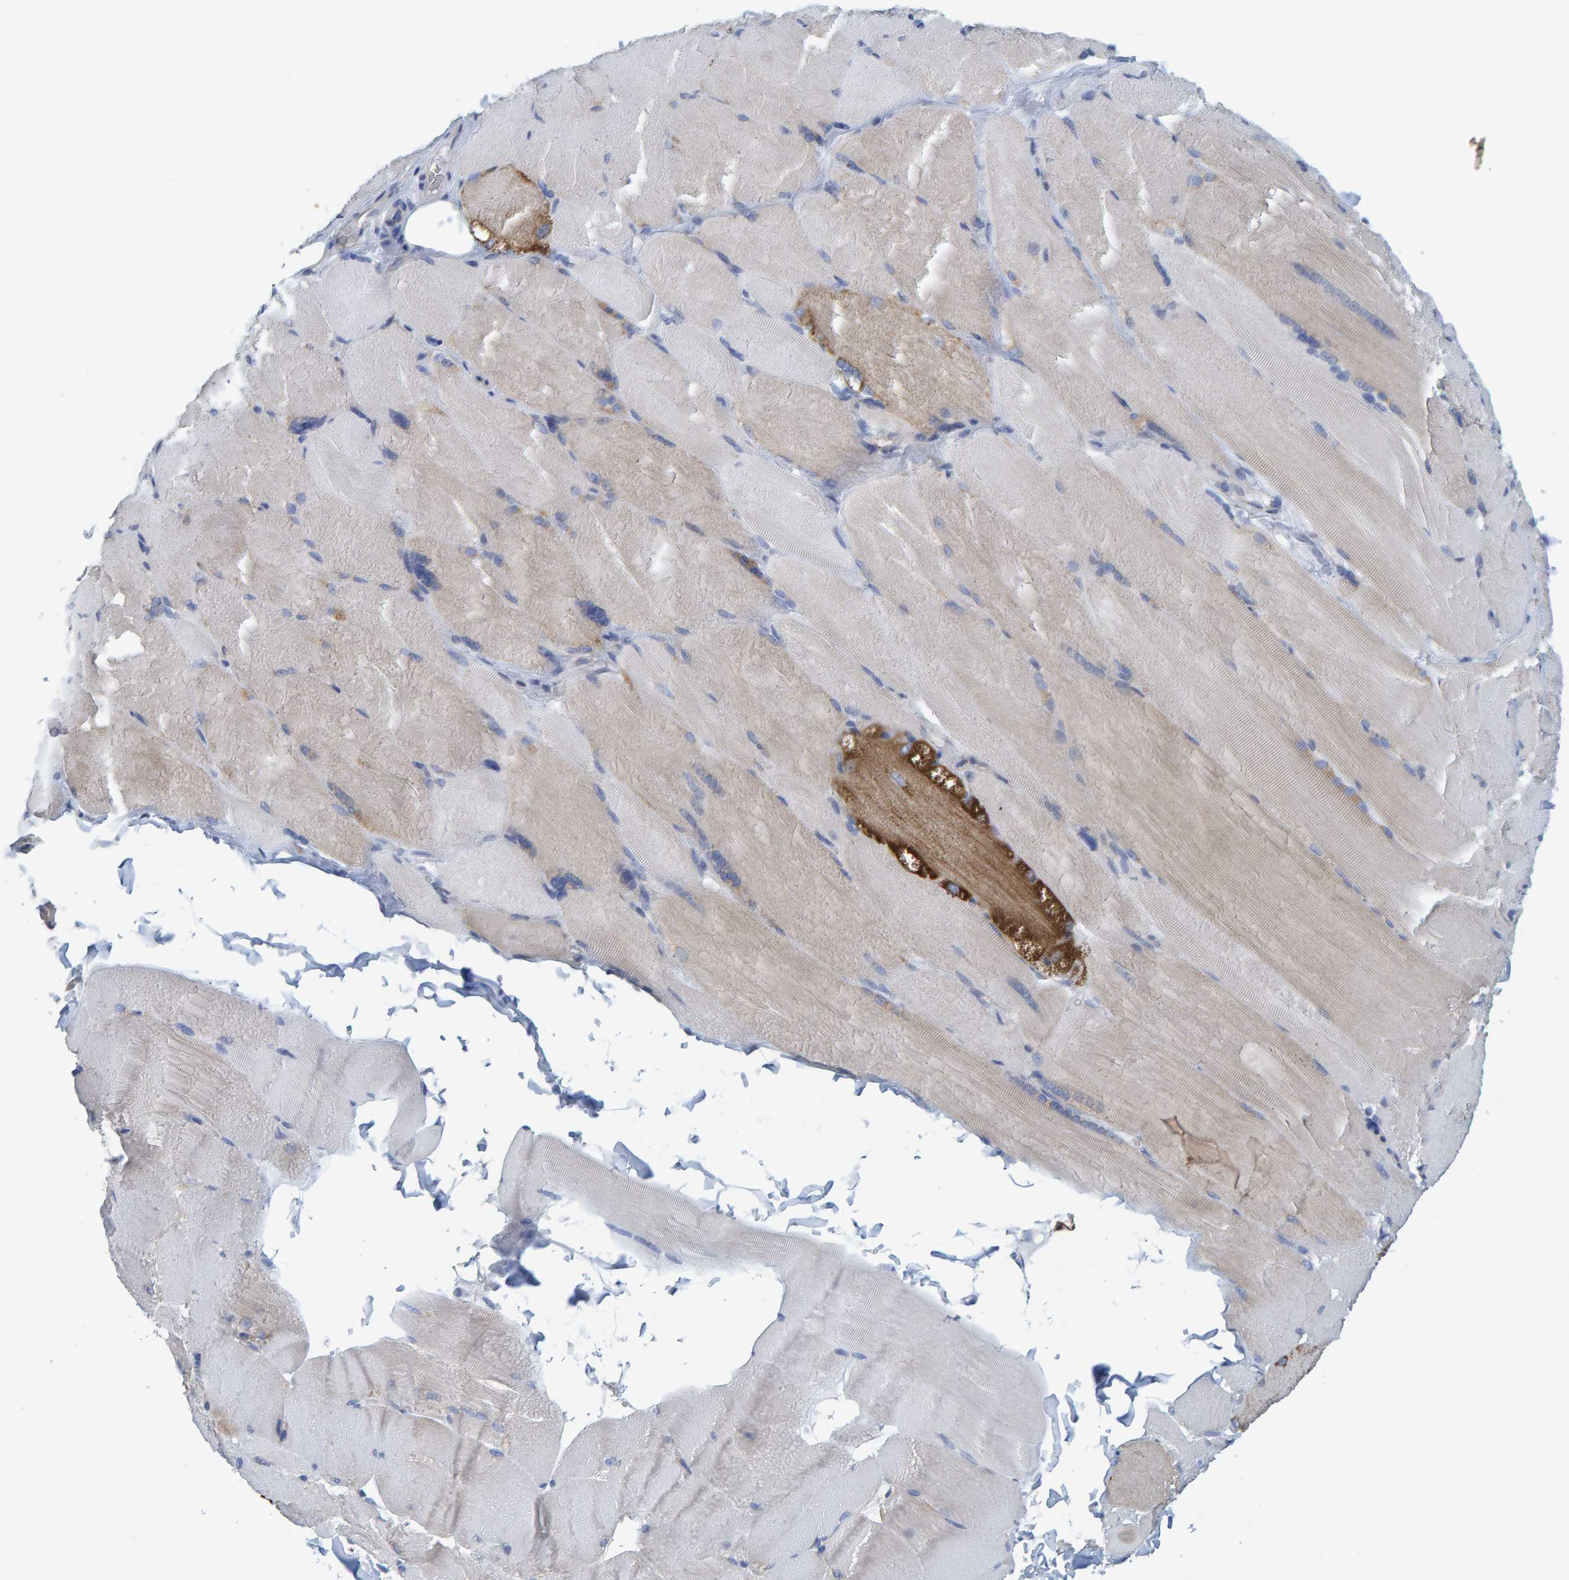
{"staining": {"intensity": "moderate", "quantity": "<25%", "location": "cytoplasmic/membranous"}, "tissue": "skeletal muscle", "cell_type": "Myocytes", "image_type": "normal", "snomed": [{"axis": "morphology", "description": "Normal tissue, NOS"}, {"axis": "topography", "description": "Skin"}, {"axis": "topography", "description": "Skeletal muscle"}], "caption": "Skeletal muscle stained with DAB (3,3'-diaminobenzidine) IHC shows low levels of moderate cytoplasmic/membranous positivity in about <25% of myocytes.", "gene": "MRPS7", "patient": {"sex": "male", "age": 83}}